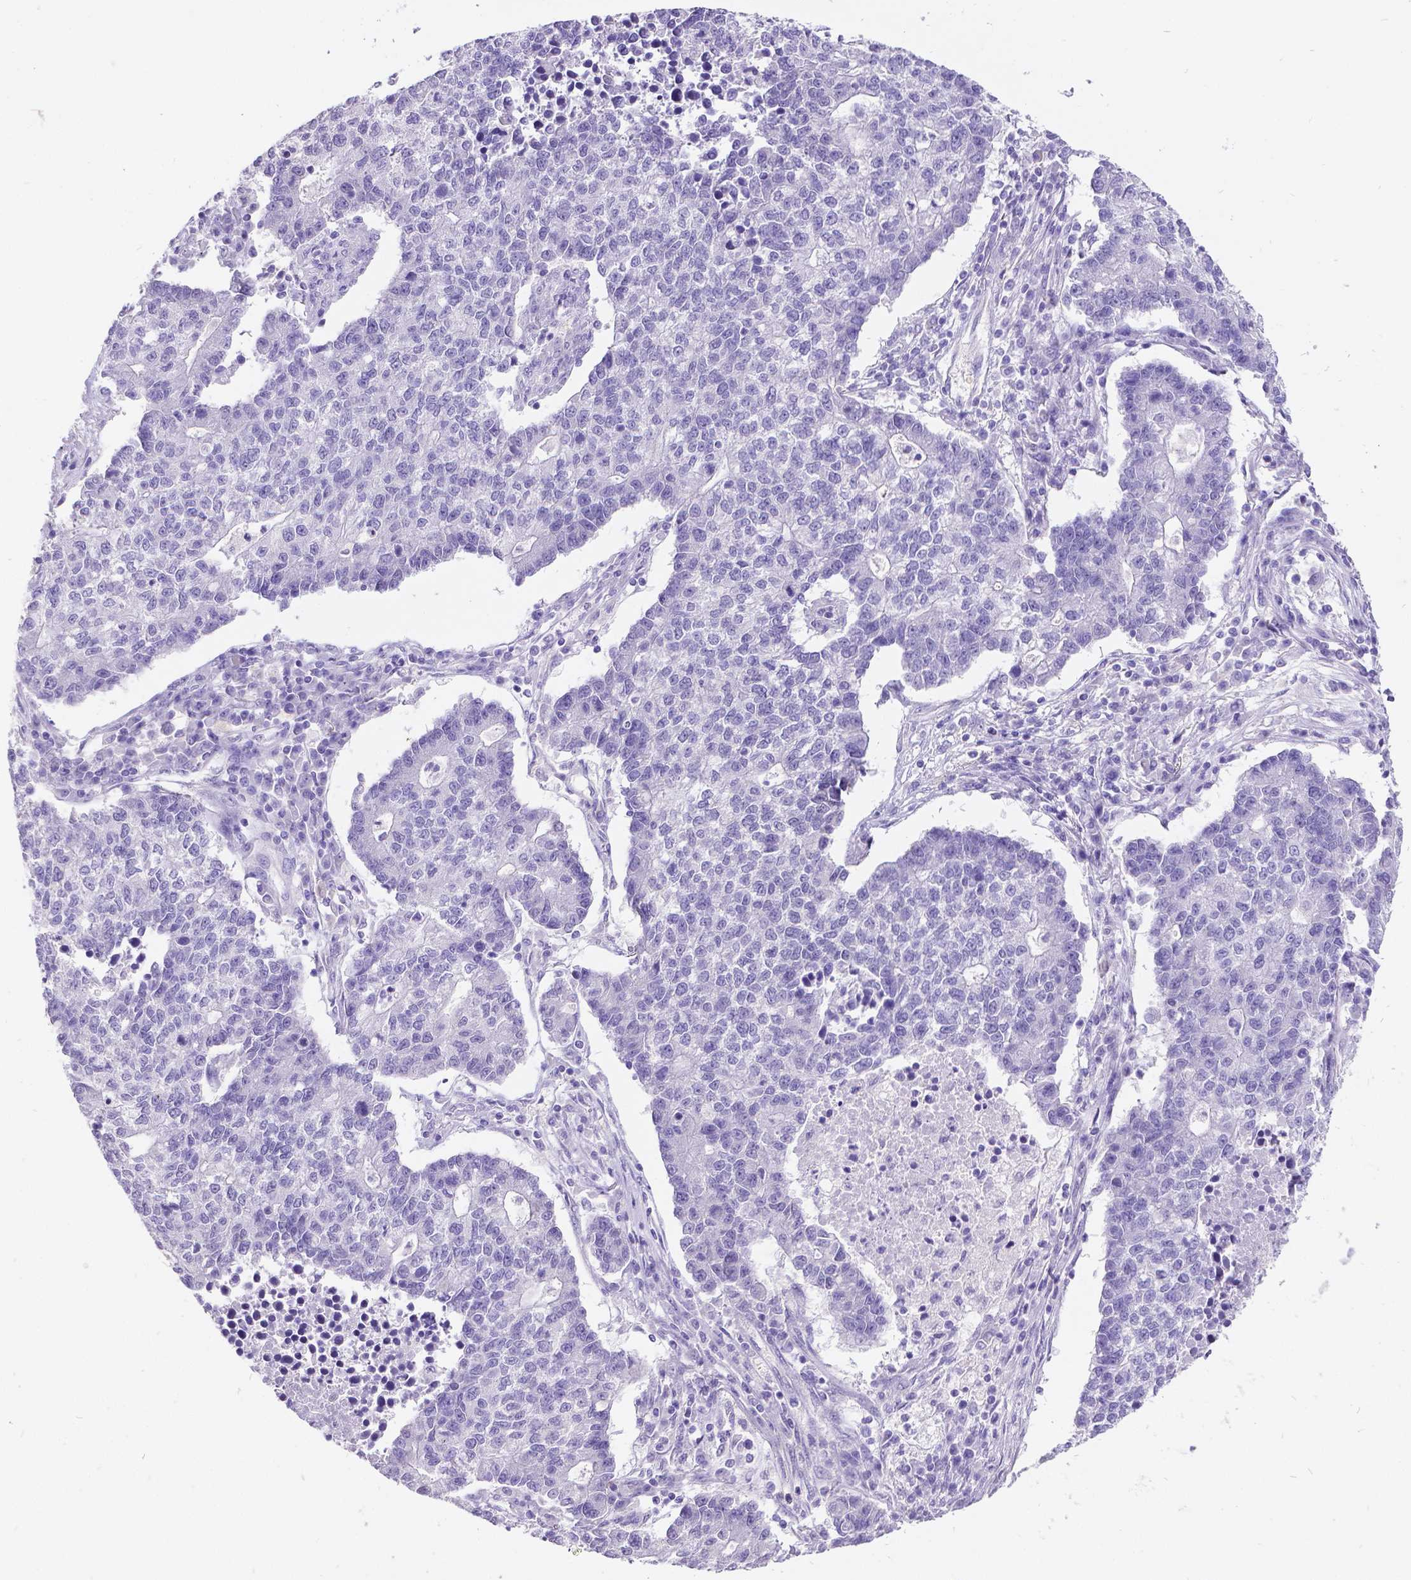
{"staining": {"intensity": "negative", "quantity": "none", "location": "none"}, "tissue": "lung cancer", "cell_type": "Tumor cells", "image_type": "cancer", "snomed": [{"axis": "morphology", "description": "Adenocarcinoma, NOS"}, {"axis": "topography", "description": "Lung"}], "caption": "IHC photomicrograph of neoplastic tissue: adenocarcinoma (lung) stained with DAB displays no significant protein expression in tumor cells. (IHC, brightfield microscopy, high magnification).", "gene": "SATB2", "patient": {"sex": "male", "age": 57}}